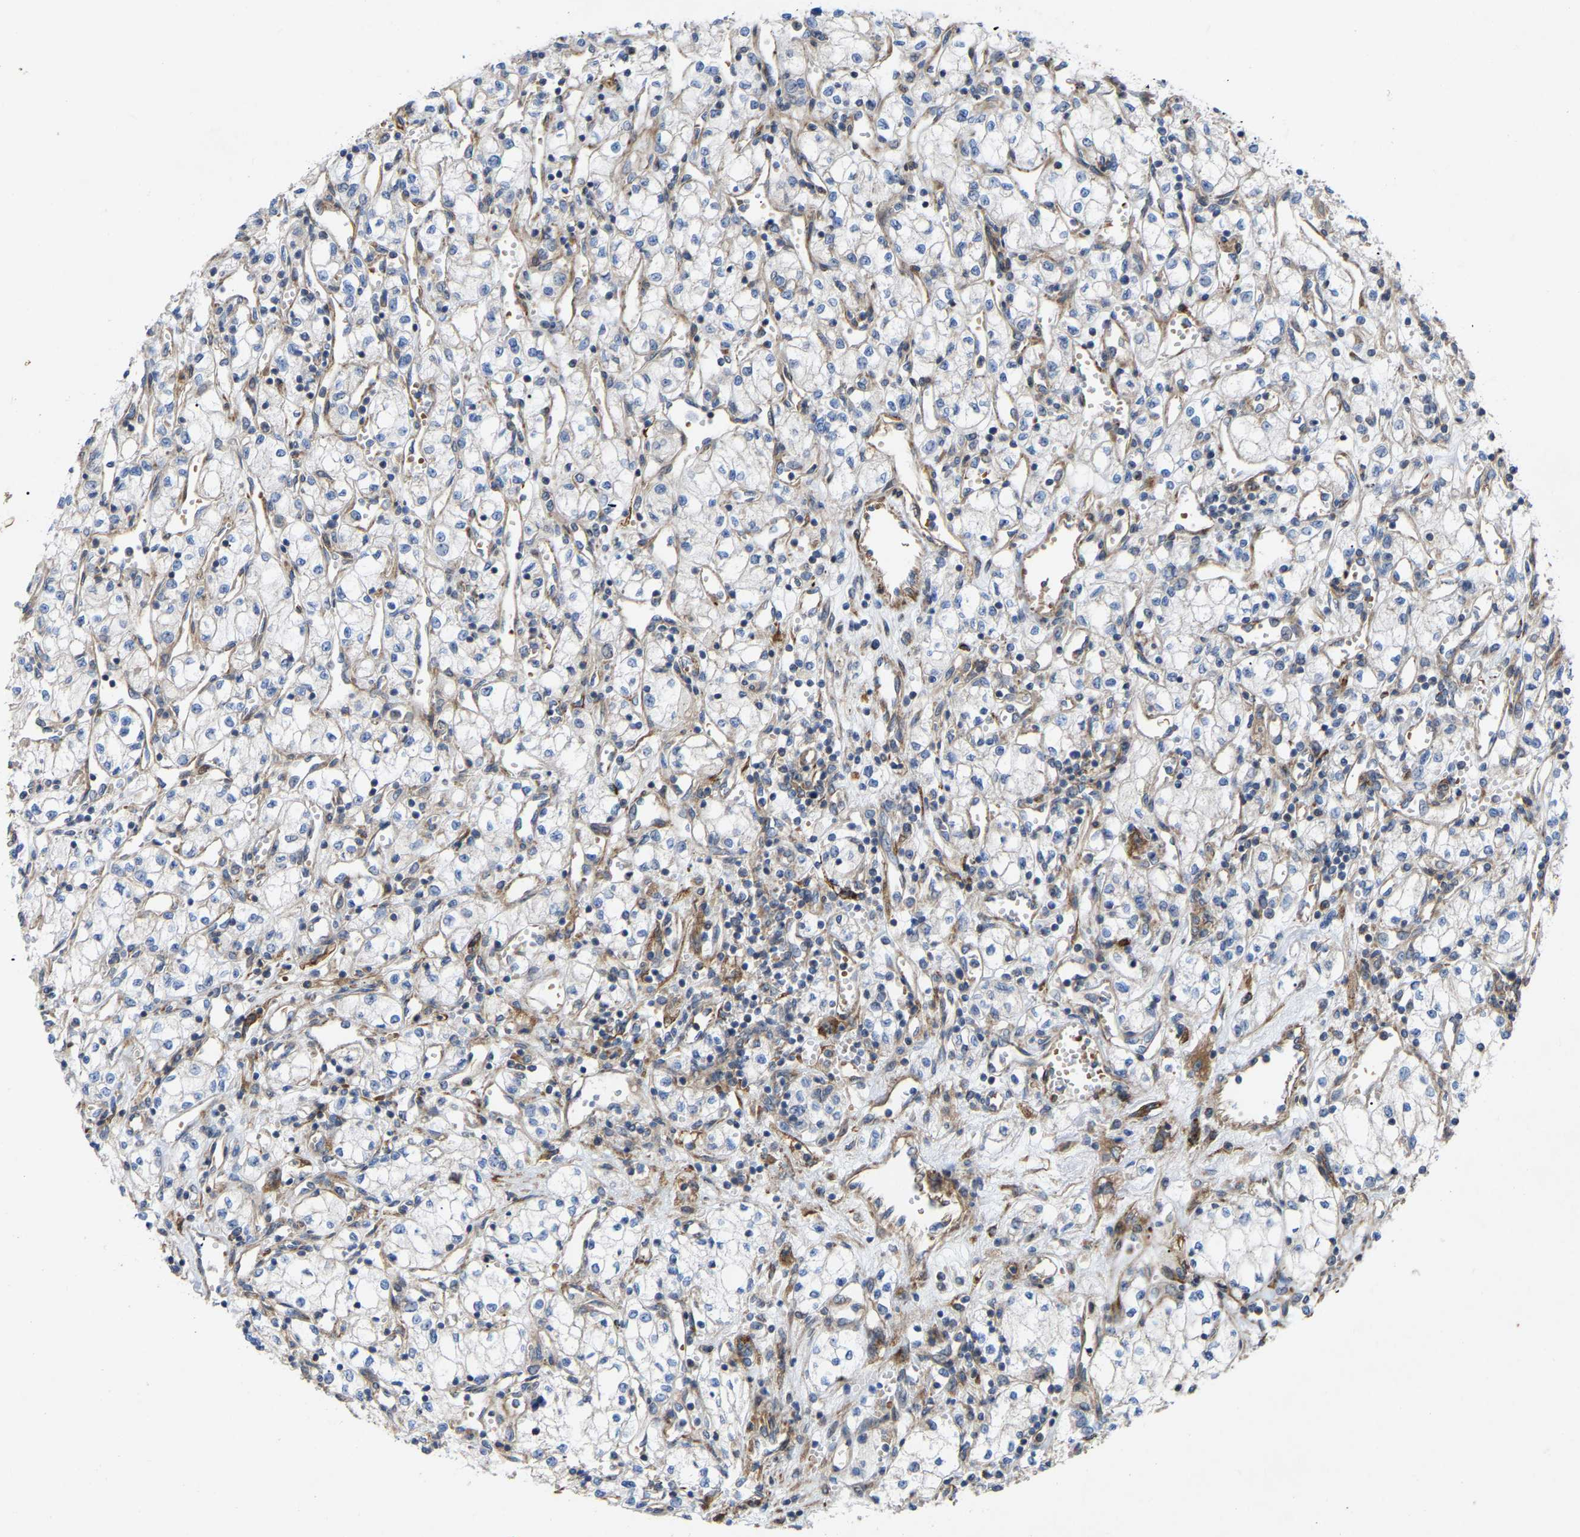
{"staining": {"intensity": "negative", "quantity": "none", "location": "none"}, "tissue": "renal cancer", "cell_type": "Tumor cells", "image_type": "cancer", "snomed": [{"axis": "morphology", "description": "Adenocarcinoma, NOS"}, {"axis": "topography", "description": "Kidney"}], "caption": "Immunohistochemistry of human renal adenocarcinoma reveals no positivity in tumor cells.", "gene": "TOR1B", "patient": {"sex": "male", "age": 59}}